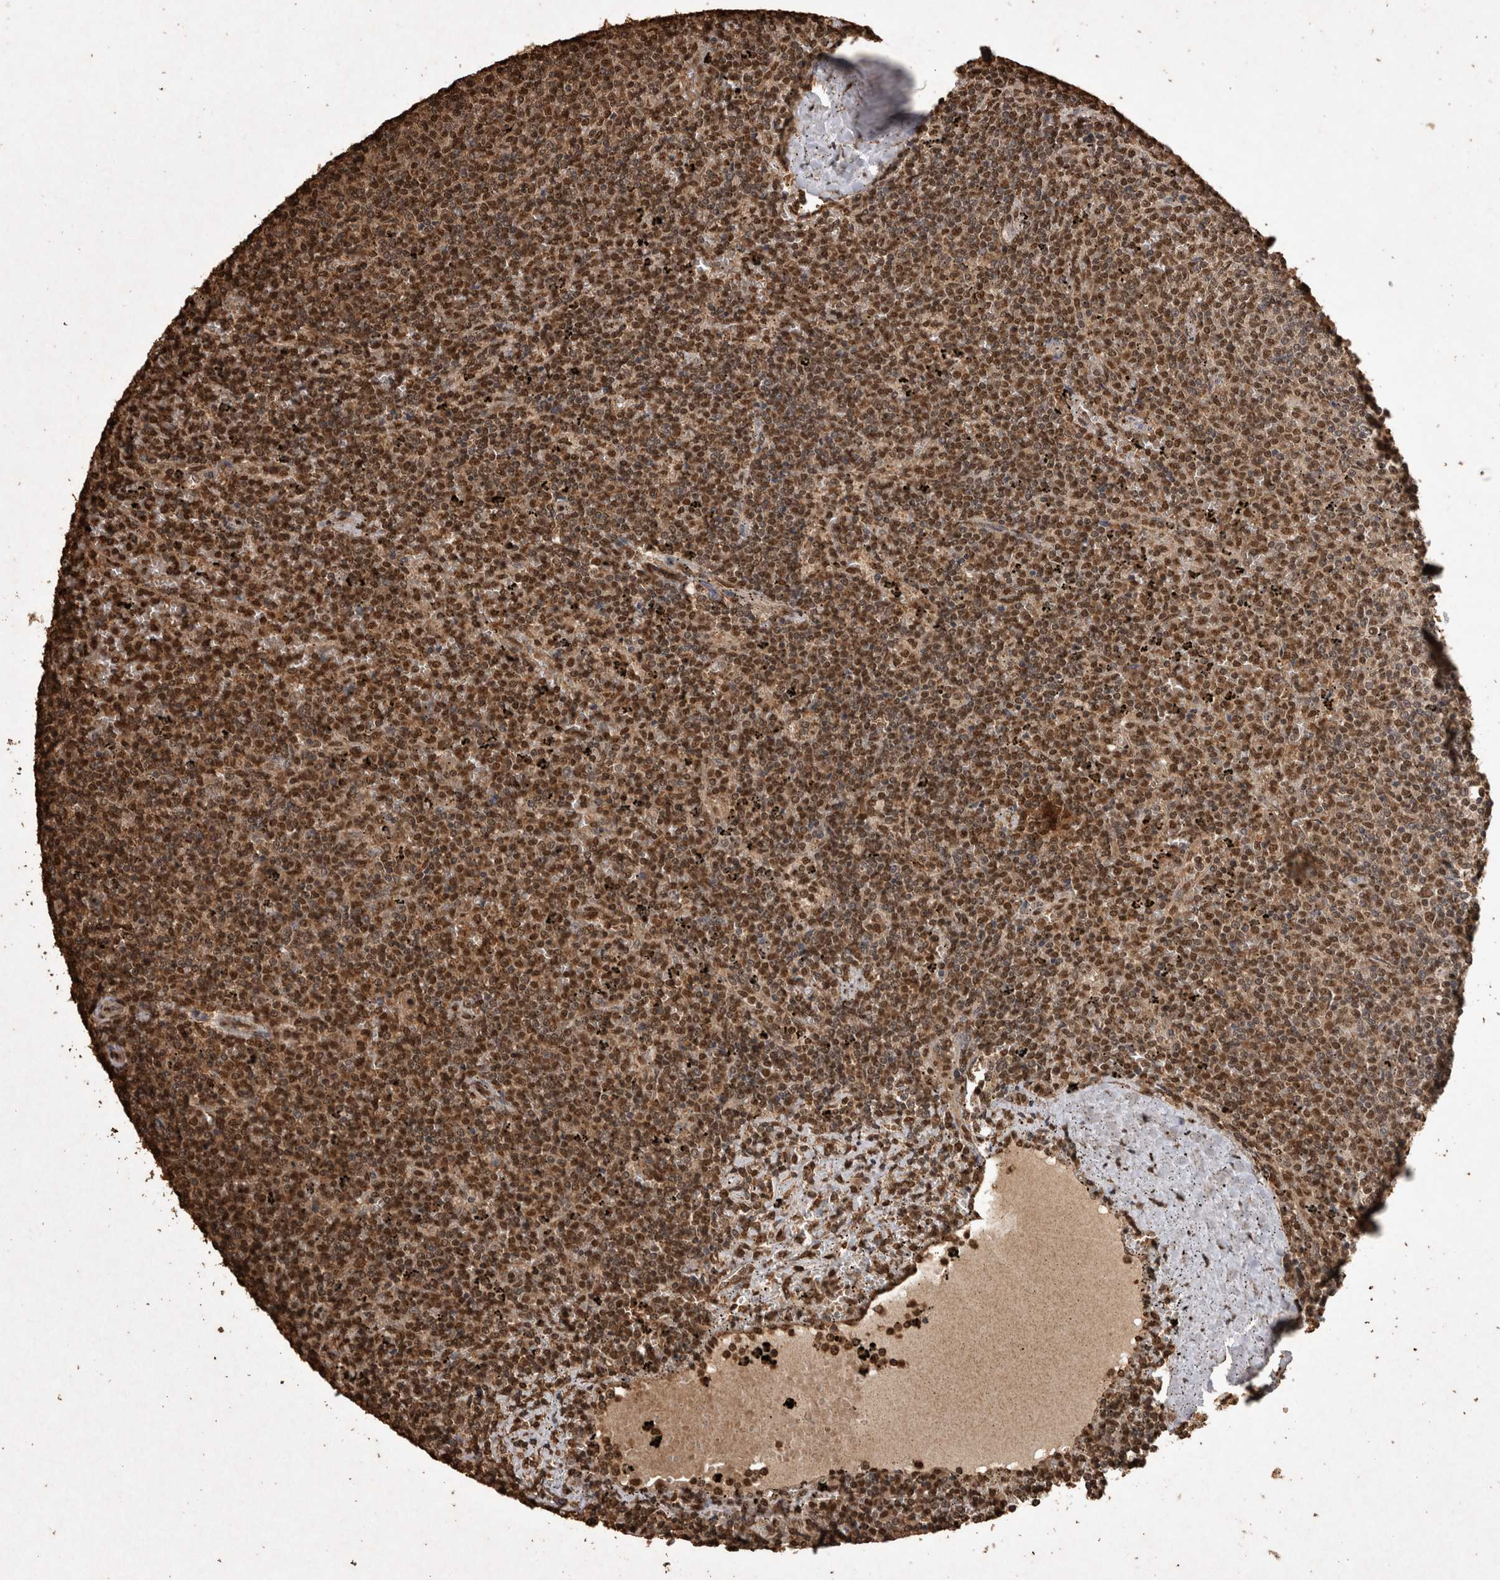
{"staining": {"intensity": "strong", "quantity": ">75%", "location": "nuclear"}, "tissue": "lymphoma", "cell_type": "Tumor cells", "image_type": "cancer", "snomed": [{"axis": "morphology", "description": "Malignant lymphoma, non-Hodgkin's type, Low grade"}, {"axis": "topography", "description": "Spleen"}], "caption": "Malignant lymphoma, non-Hodgkin's type (low-grade) stained with a protein marker displays strong staining in tumor cells.", "gene": "OAS2", "patient": {"sex": "female", "age": 50}}